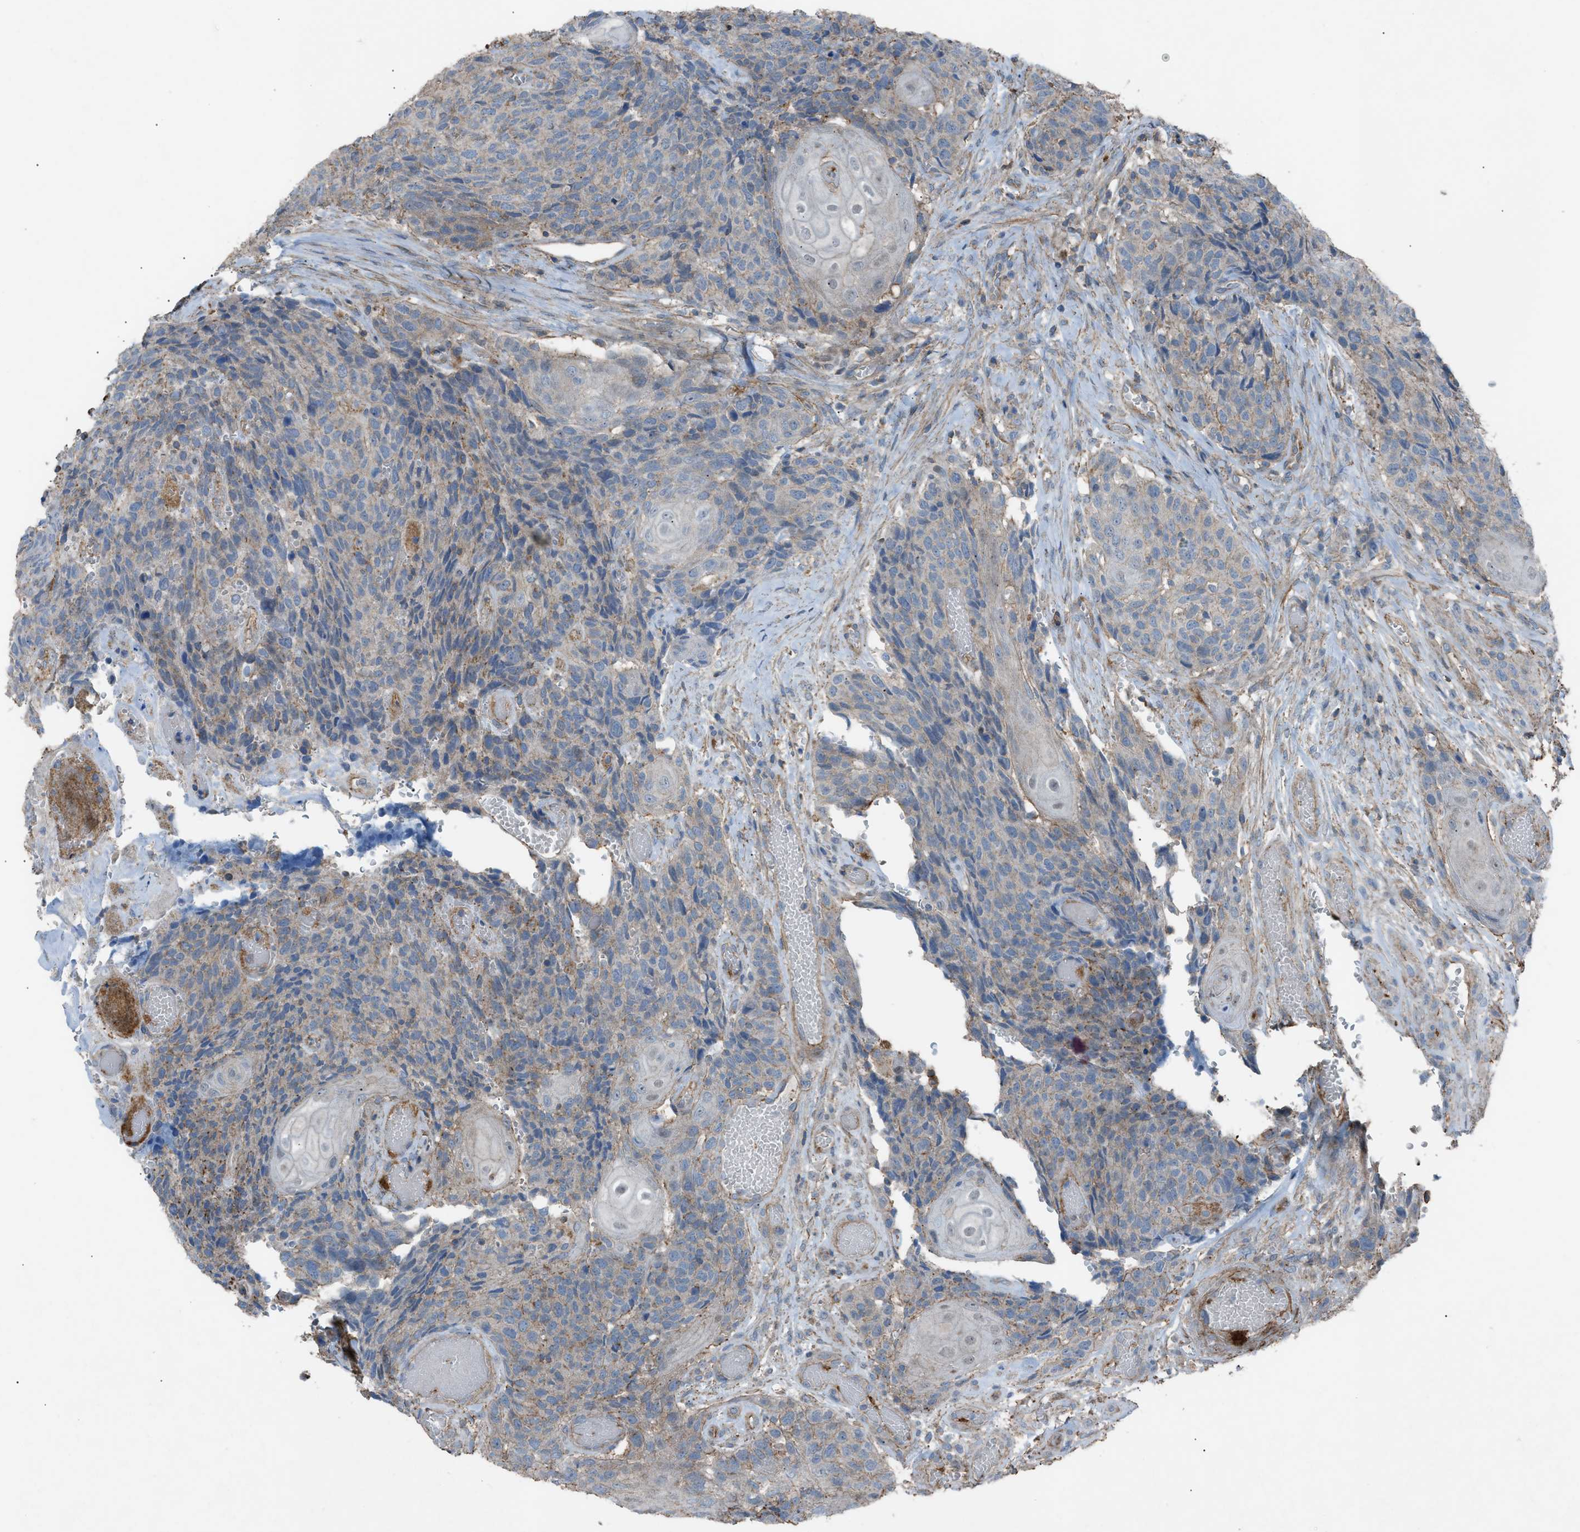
{"staining": {"intensity": "weak", "quantity": "25%-75%", "location": "cytoplasmic/membranous"}, "tissue": "head and neck cancer", "cell_type": "Tumor cells", "image_type": "cancer", "snomed": [{"axis": "morphology", "description": "Squamous cell carcinoma, NOS"}, {"axis": "topography", "description": "Head-Neck"}], "caption": "Immunohistochemistry photomicrograph of neoplastic tissue: human head and neck cancer stained using IHC shows low levels of weak protein expression localized specifically in the cytoplasmic/membranous of tumor cells, appearing as a cytoplasmic/membranous brown color.", "gene": "NCK2", "patient": {"sex": "male", "age": 66}}